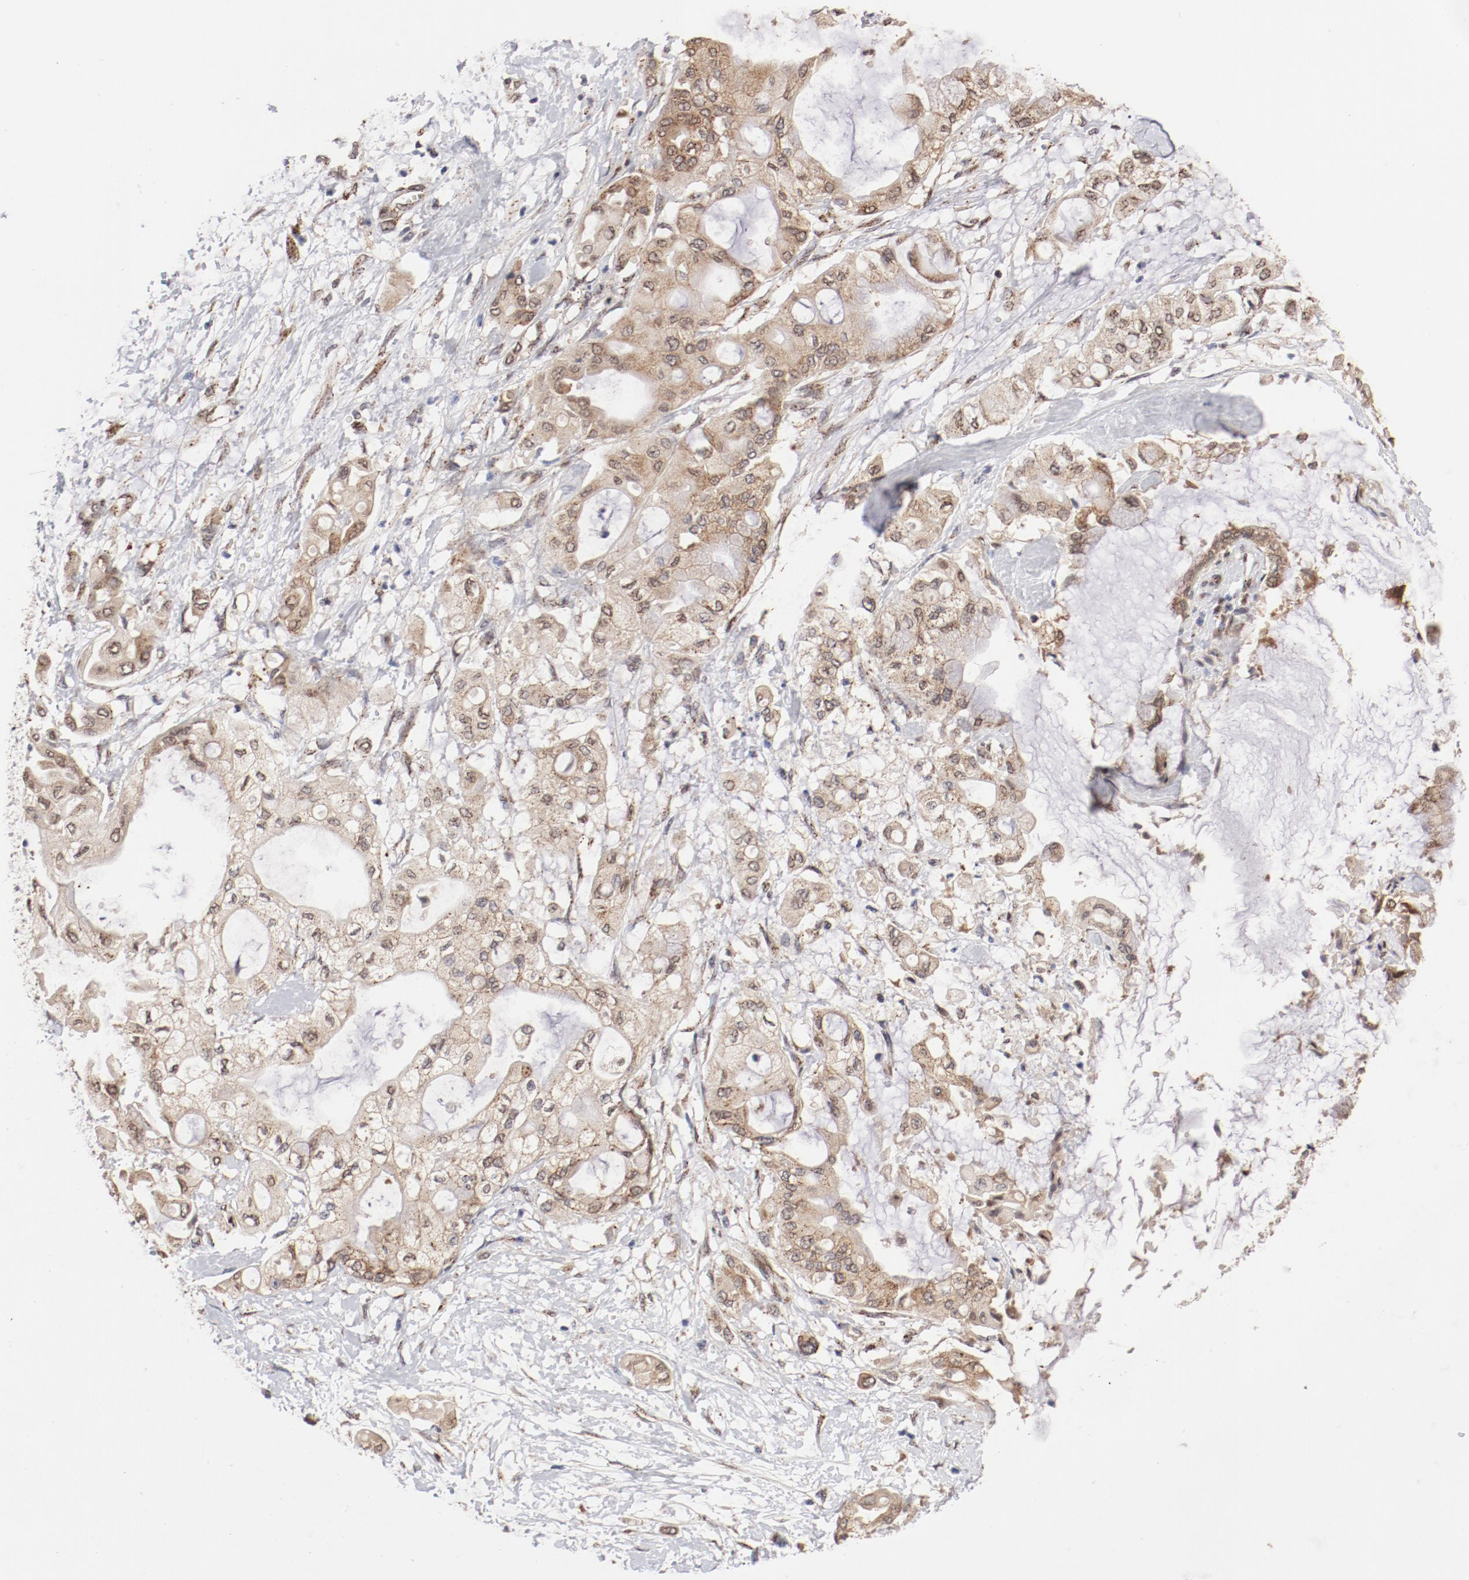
{"staining": {"intensity": "moderate", "quantity": "<25%", "location": "cytoplasmic/membranous"}, "tissue": "pancreatic cancer", "cell_type": "Tumor cells", "image_type": "cancer", "snomed": [{"axis": "morphology", "description": "Adenocarcinoma, NOS"}, {"axis": "morphology", "description": "Adenocarcinoma, metastatic, NOS"}, {"axis": "topography", "description": "Lymph node"}, {"axis": "topography", "description": "Pancreas"}, {"axis": "topography", "description": "Duodenum"}], "caption": "Protein expression analysis of human metastatic adenocarcinoma (pancreatic) reveals moderate cytoplasmic/membranous positivity in about <25% of tumor cells. The protein of interest is shown in brown color, while the nuclei are stained blue.", "gene": "RPL12", "patient": {"sex": "female", "age": 64}}